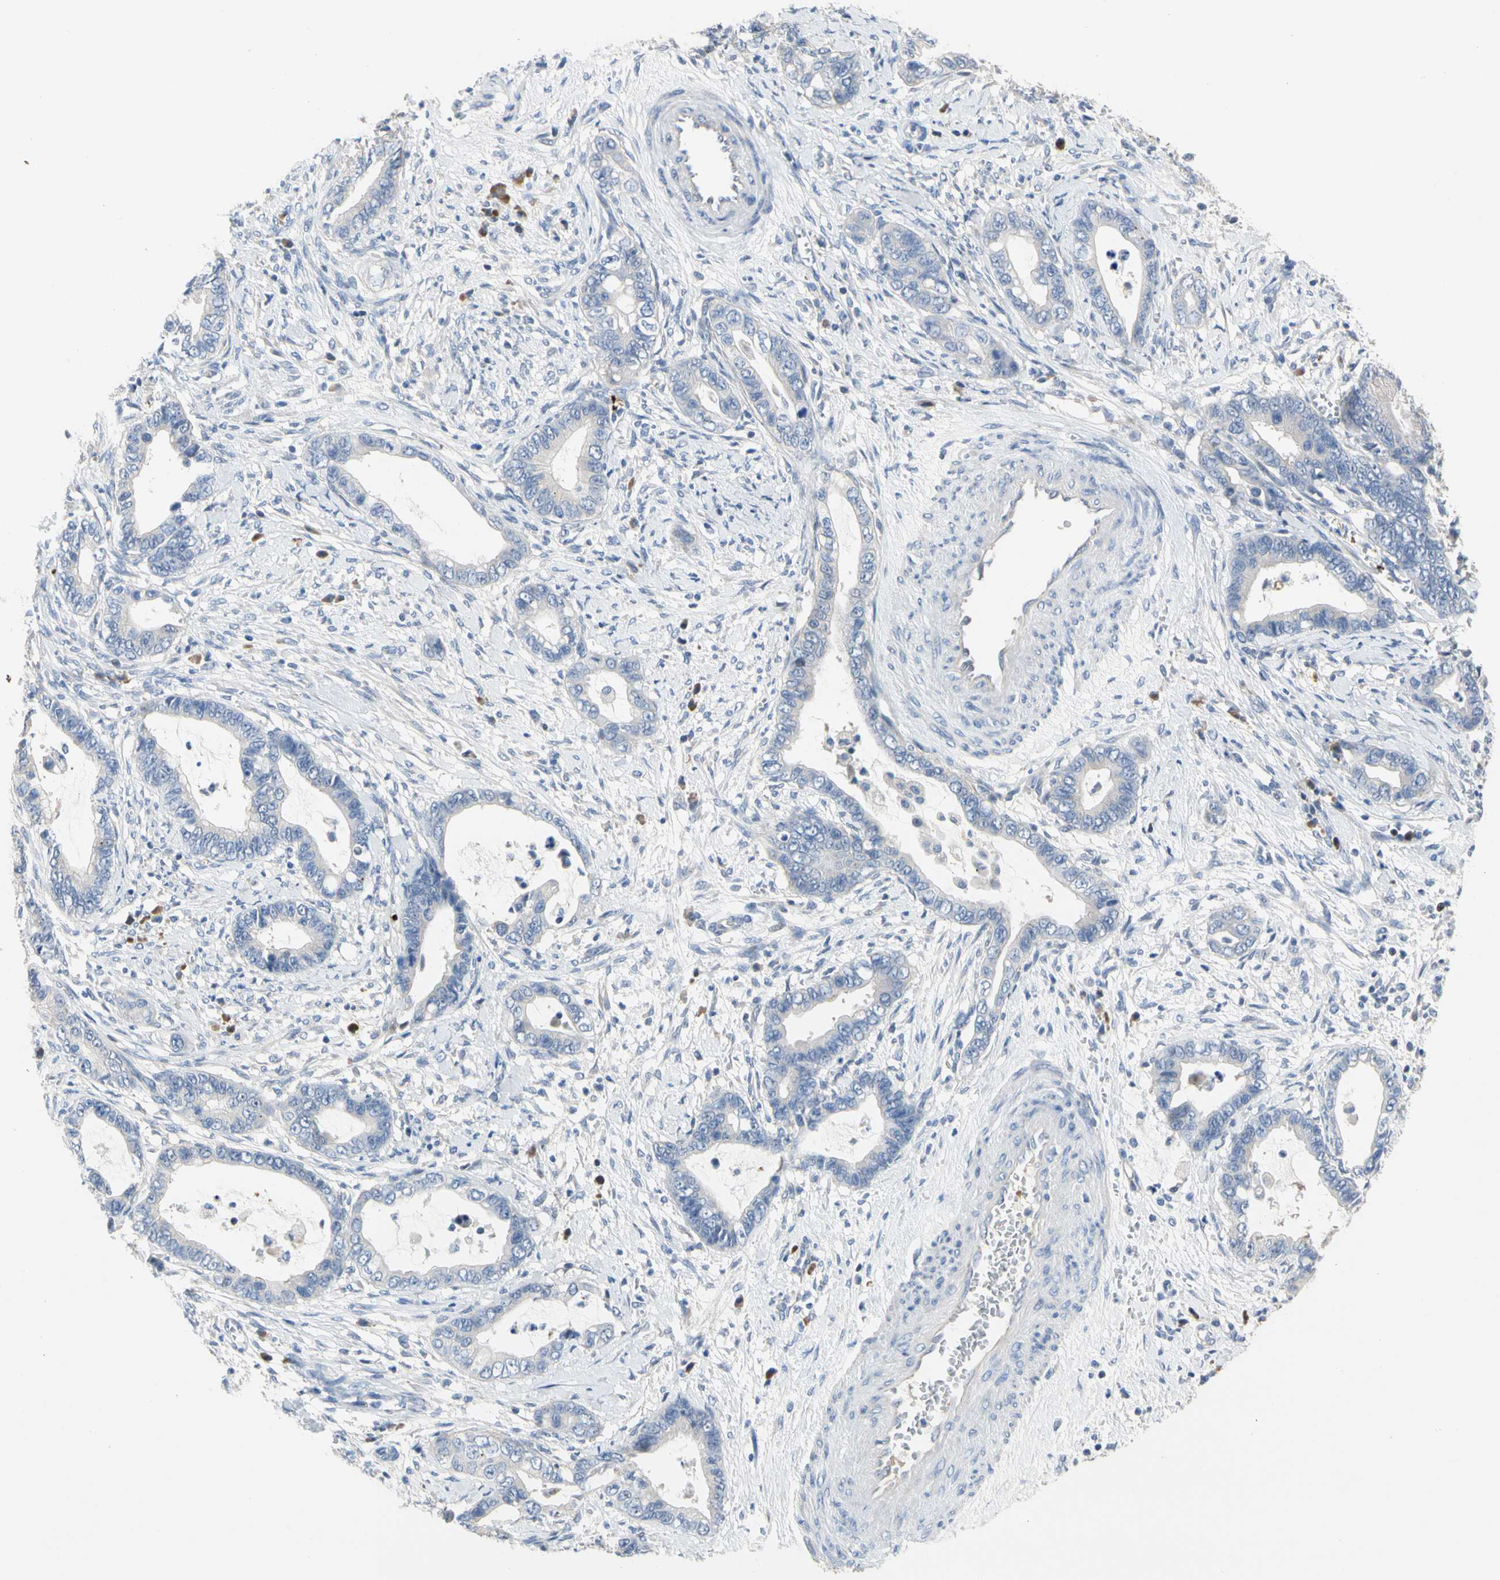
{"staining": {"intensity": "weak", "quantity": "<25%", "location": "cytoplasmic/membranous"}, "tissue": "cervical cancer", "cell_type": "Tumor cells", "image_type": "cancer", "snomed": [{"axis": "morphology", "description": "Adenocarcinoma, NOS"}, {"axis": "topography", "description": "Cervix"}], "caption": "Tumor cells show no significant protein expression in cervical adenocarcinoma.", "gene": "HMGCR", "patient": {"sex": "female", "age": 44}}